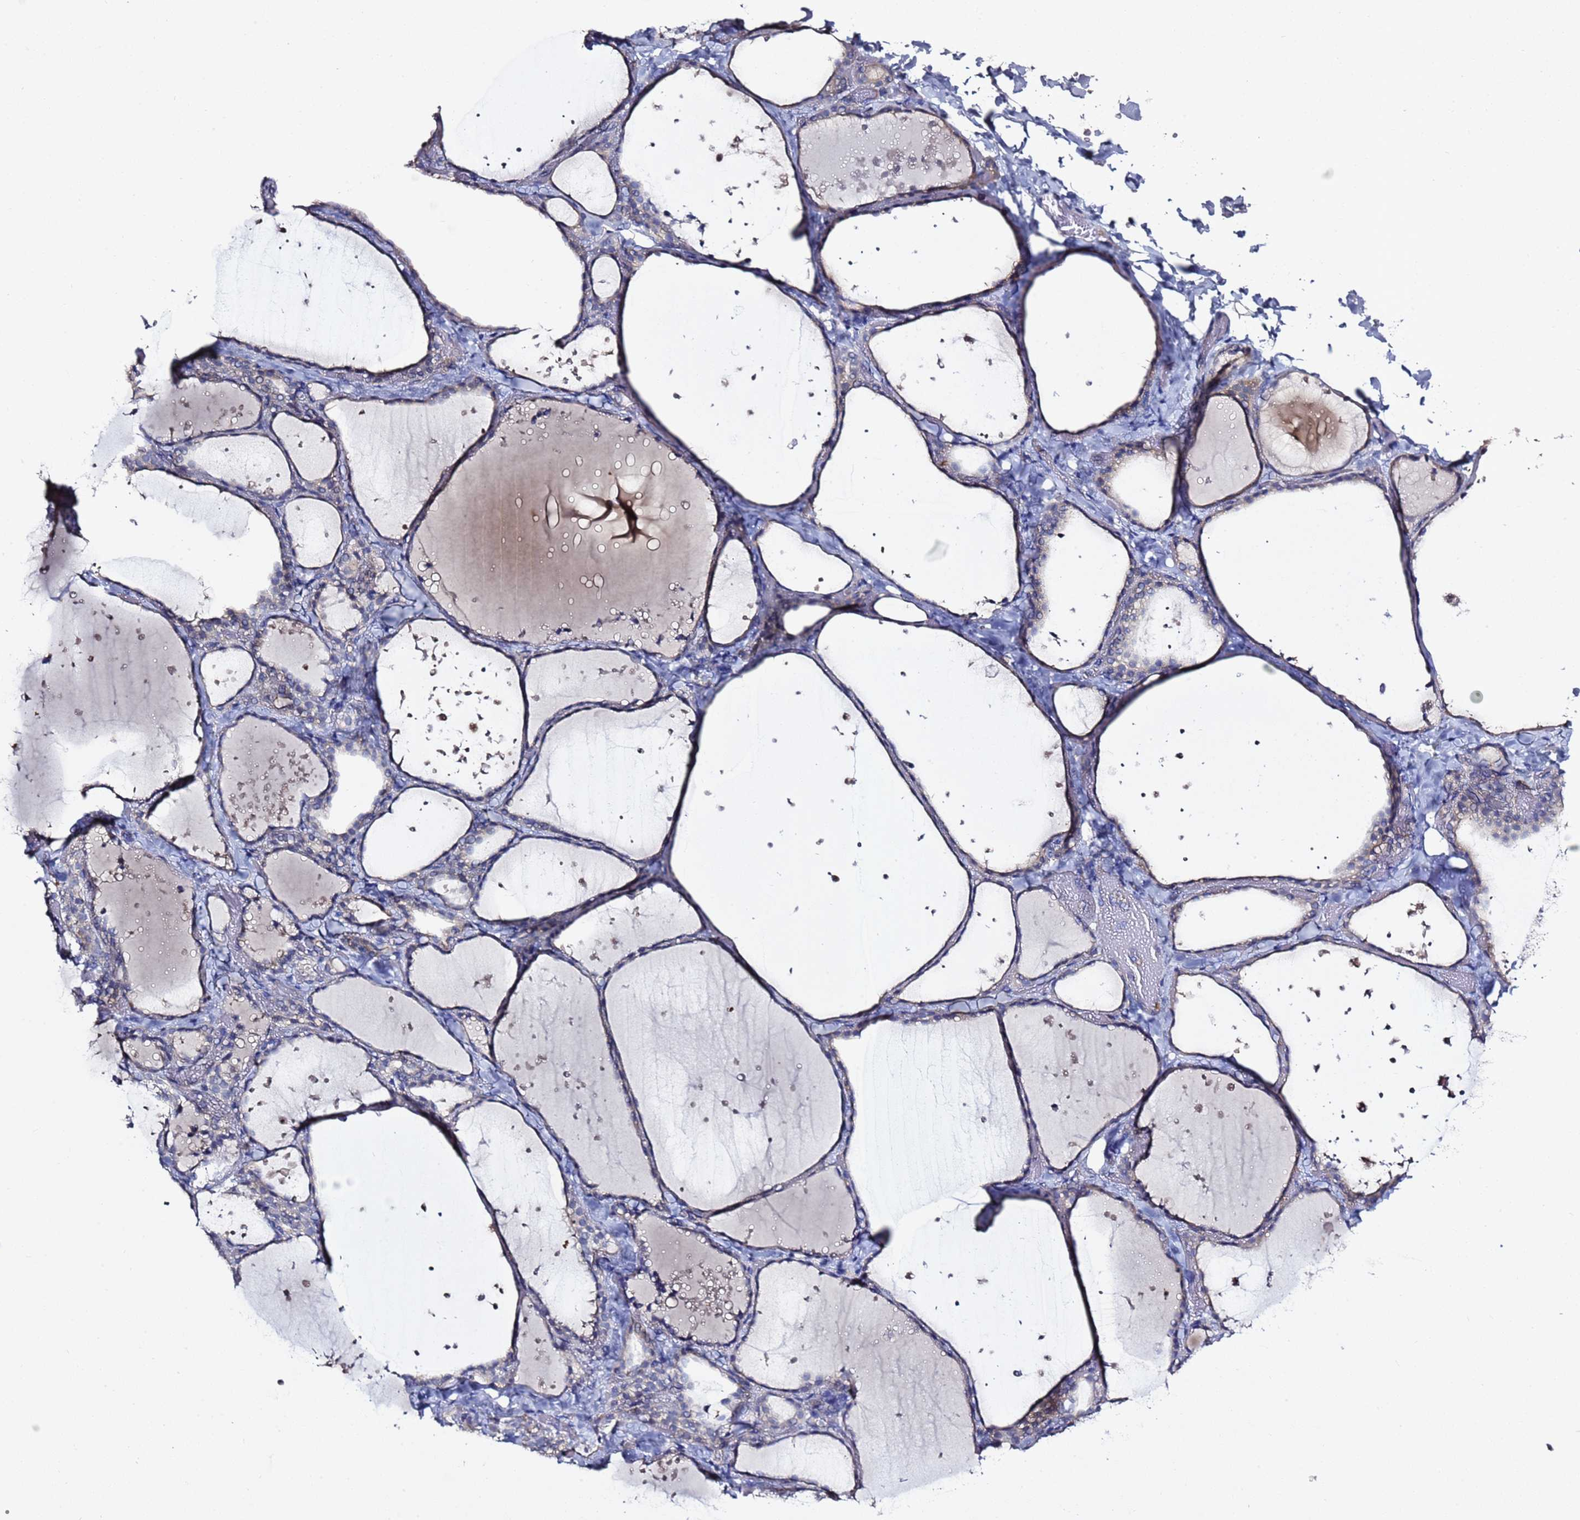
{"staining": {"intensity": "negative", "quantity": "none", "location": "none"}, "tissue": "thyroid gland", "cell_type": "Glandular cells", "image_type": "normal", "snomed": [{"axis": "morphology", "description": "Normal tissue, NOS"}, {"axis": "topography", "description": "Thyroid gland"}], "caption": "Thyroid gland was stained to show a protein in brown. There is no significant positivity in glandular cells. (IHC, brightfield microscopy, high magnification).", "gene": "RABL2A", "patient": {"sex": "female", "age": 44}}